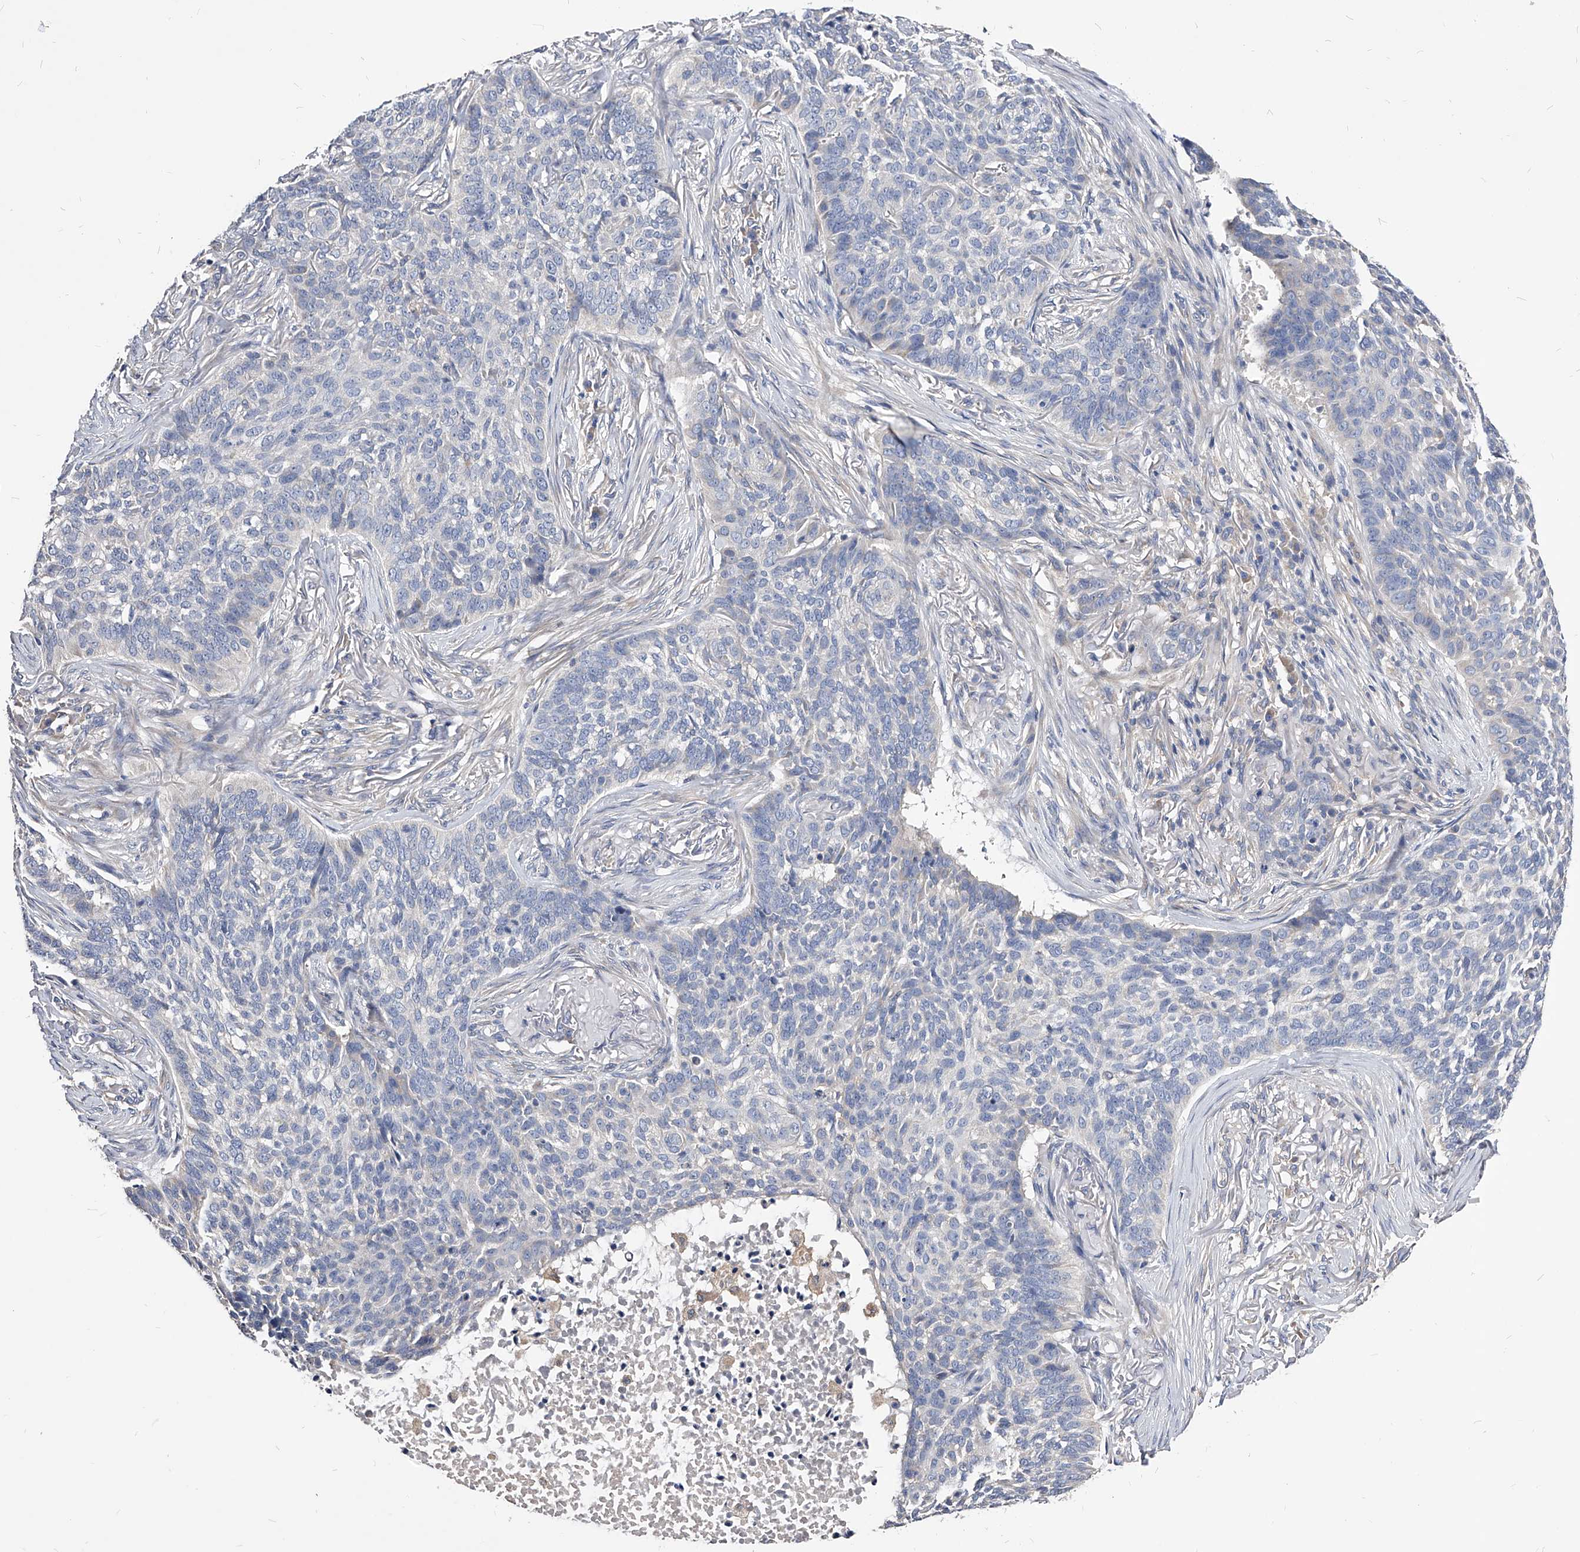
{"staining": {"intensity": "negative", "quantity": "none", "location": "none"}, "tissue": "skin cancer", "cell_type": "Tumor cells", "image_type": "cancer", "snomed": [{"axis": "morphology", "description": "Basal cell carcinoma"}, {"axis": "topography", "description": "Skin"}], "caption": "IHC photomicrograph of human skin cancer stained for a protein (brown), which exhibits no positivity in tumor cells. The staining is performed using DAB (3,3'-diaminobenzidine) brown chromogen with nuclei counter-stained in using hematoxylin.", "gene": "ARL4C", "patient": {"sex": "male", "age": 85}}